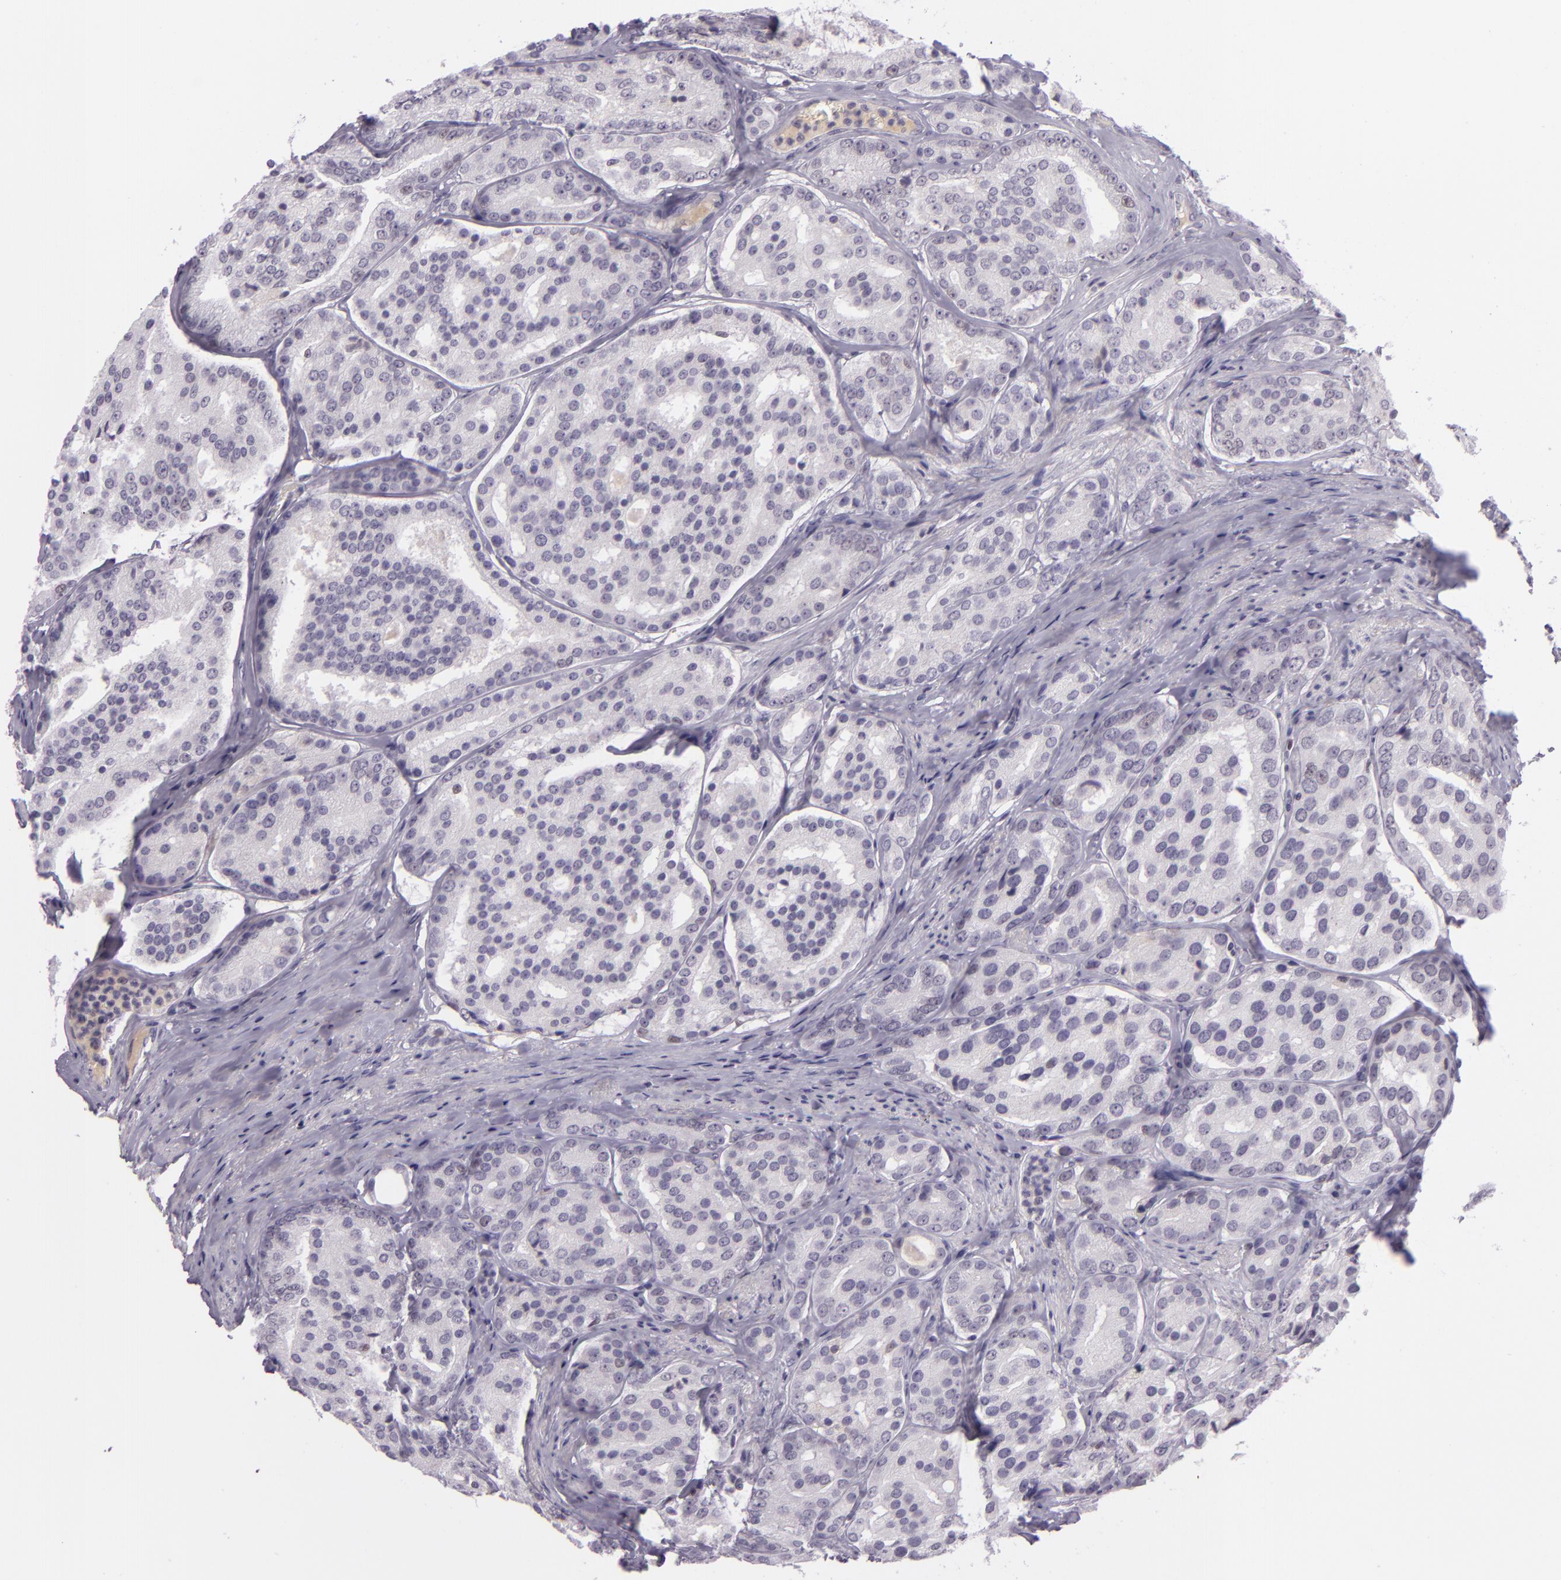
{"staining": {"intensity": "negative", "quantity": "none", "location": "none"}, "tissue": "prostate cancer", "cell_type": "Tumor cells", "image_type": "cancer", "snomed": [{"axis": "morphology", "description": "Adenocarcinoma, High grade"}, {"axis": "topography", "description": "Prostate"}], "caption": "This photomicrograph is of high-grade adenocarcinoma (prostate) stained with IHC to label a protein in brown with the nuclei are counter-stained blue. There is no positivity in tumor cells.", "gene": "CHEK2", "patient": {"sex": "male", "age": 64}}